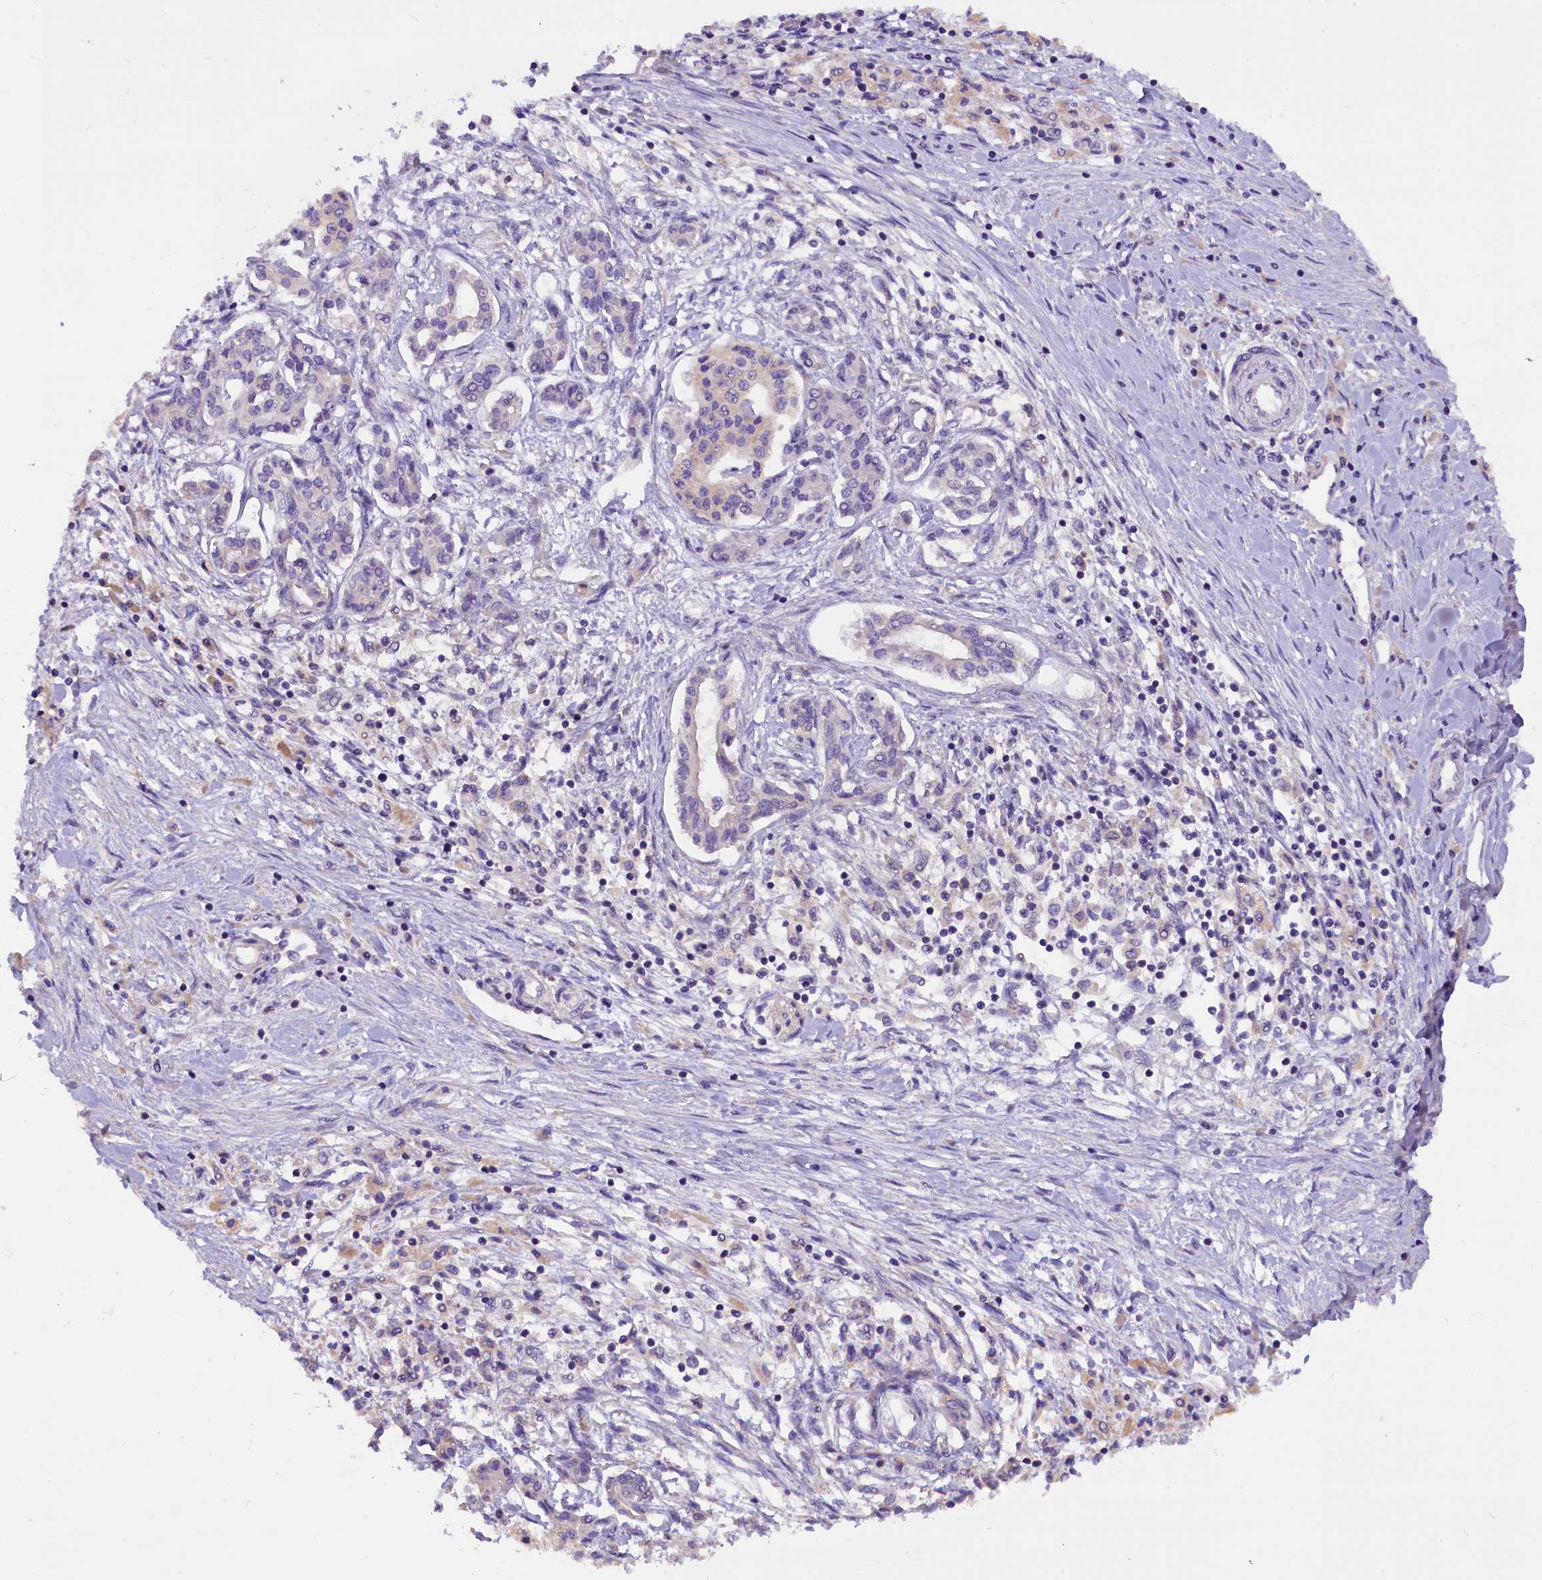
{"staining": {"intensity": "negative", "quantity": "none", "location": "none"}, "tissue": "pancreatic cancer", "cell_type": "Tumor cells", "image_type": "cancer", "snomed": [{"axis": "morphology", "description": "Adenocarcinoma, NOS"}, {"axis": "topography", "description": "Pancreas"}], "caption": "Tumor cells are negative for brown protein staining in adenocarcinoma (pancreatic). (DAB IHC visualized using brightfield microscopy, high magnification).", "gene": "AP3B2", "patient": {"sex": "female", "age": 50}}